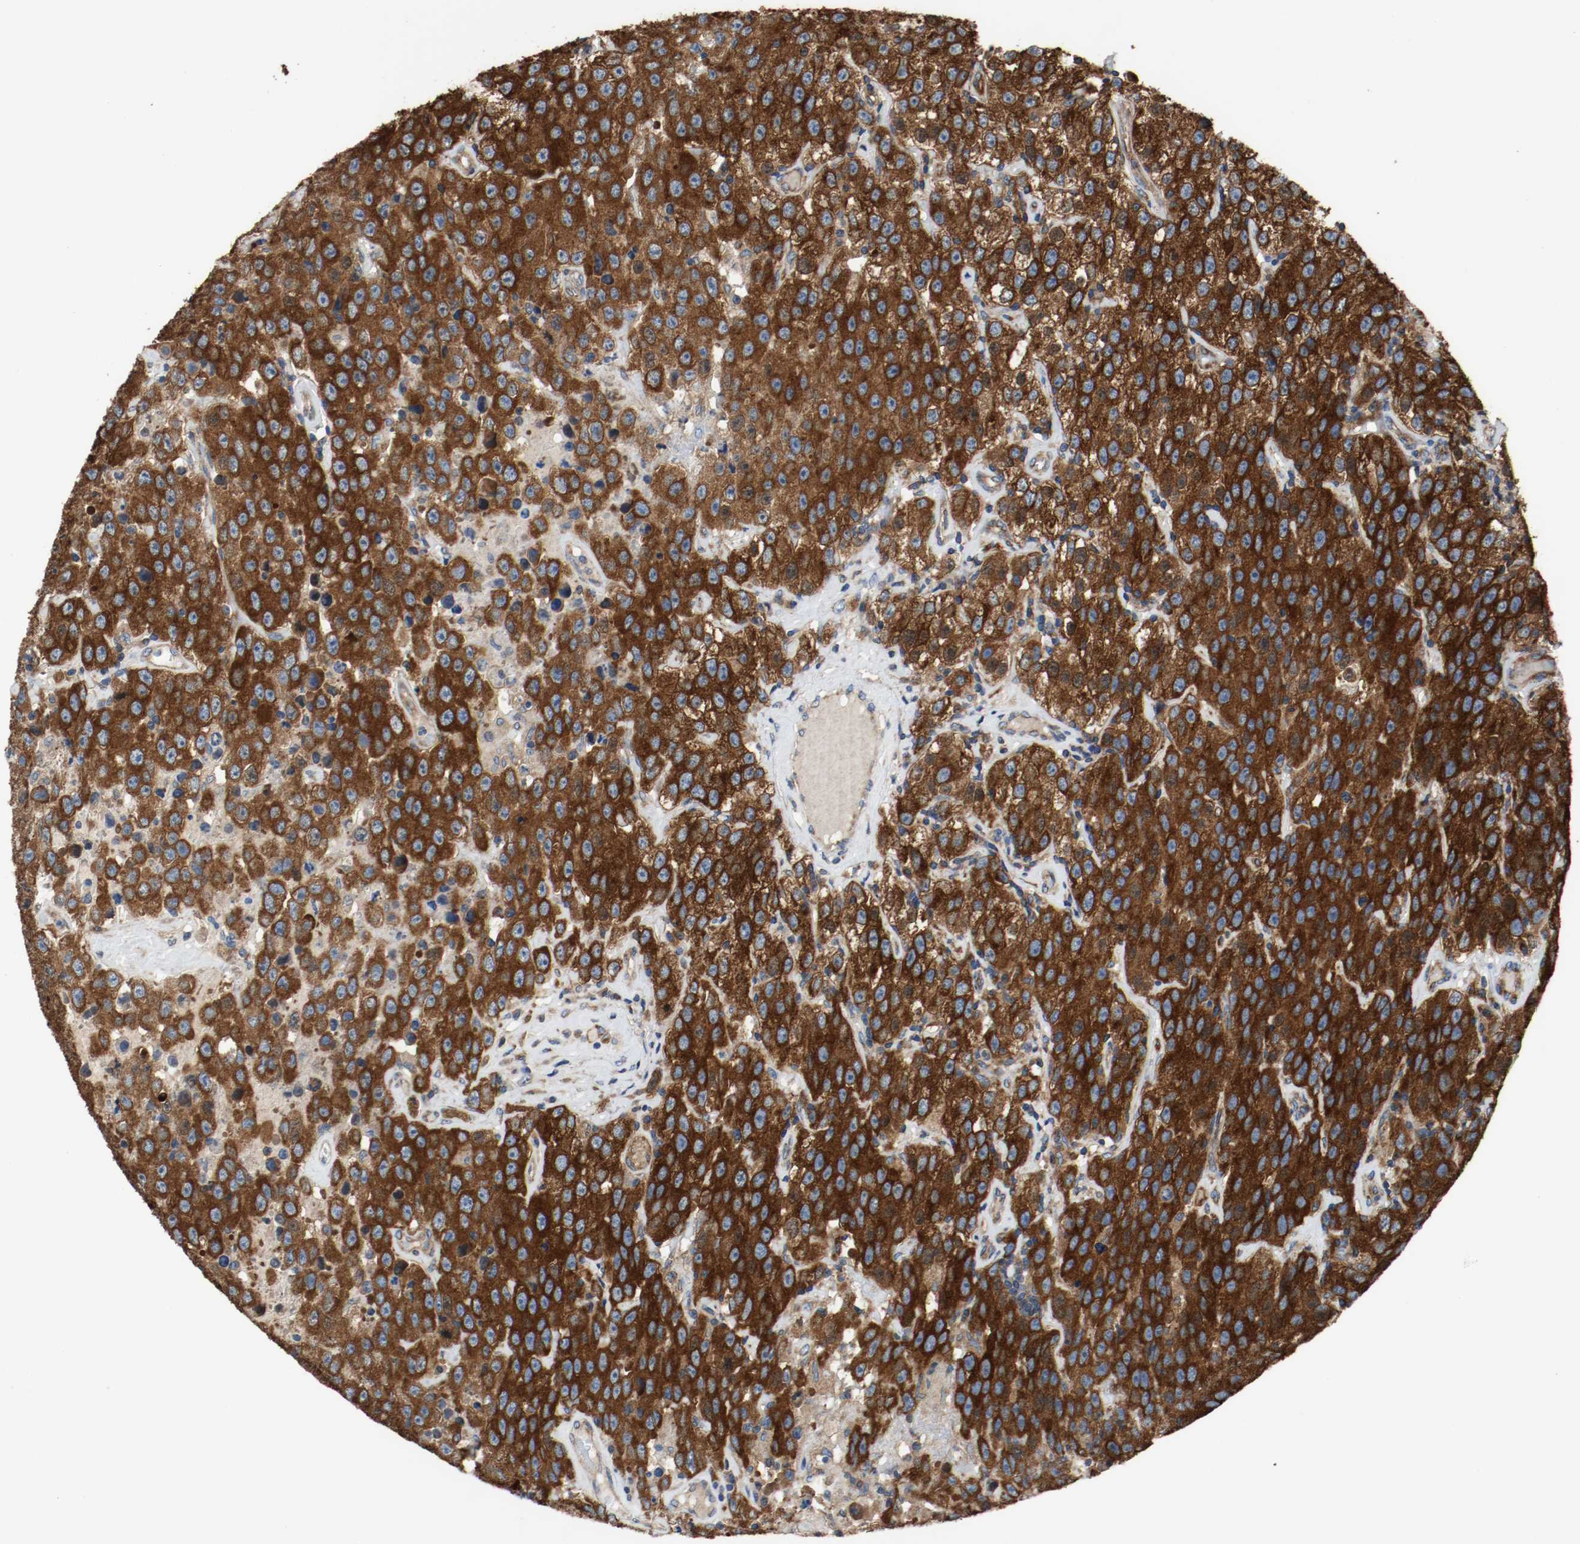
{"staining": {"intensity": "strong", "quantity": ">75%", "location": "cytoplasmic/membranous"}, "tissue": "testis cancer", "cell_type": "Tumor cells", "image_type": "cancer", "snomed": [{"axis": "morphology", "description": "Seminoma, NOS"}, {"axis": "topography", "description": "Testis"}], "caption": "Brown immunohistochemical staining in human testis seminoma shows strong cytoplasmic/membranous expression in about >75% of tumor cells.", "gene": "TUBA3D", "patient": {"sex": "male", "age": 52}}